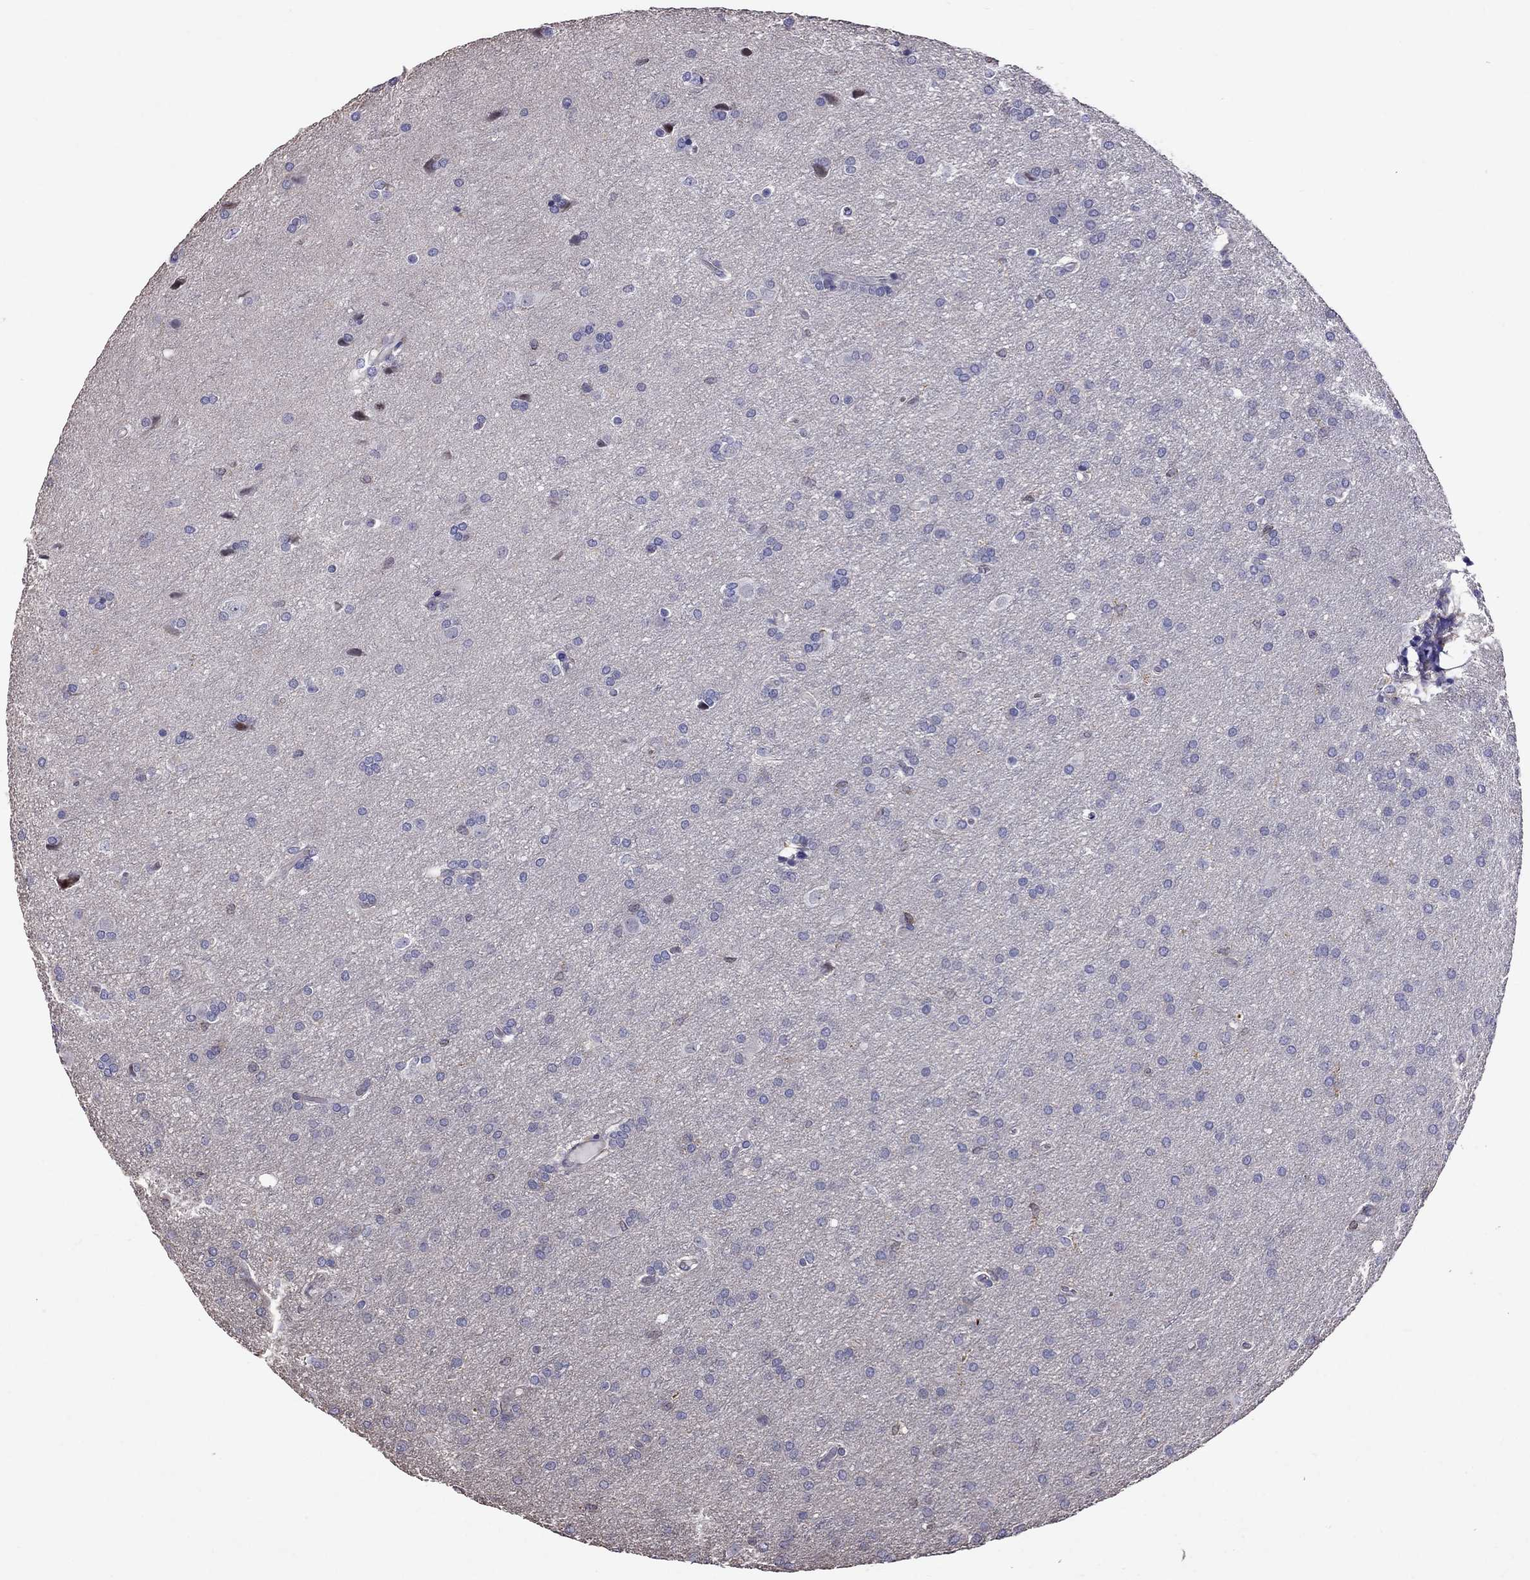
{"staining": {"intensity": "negative", "quantity": "none", "location": "none"}, "tissue": "glioma", "cell_type": "Tumor cells", "image_type": "cancer", "snomed": [{"axis": "morphology", "description": "Glioma, malignant, Low grade"}, {"axis": "topography", "description": "Brain"}], "caption": "Tumor cells are negative for protein expression in human glioma.", "gene": "ADAM28", "patient": {"sex": "female", "age": 32}}